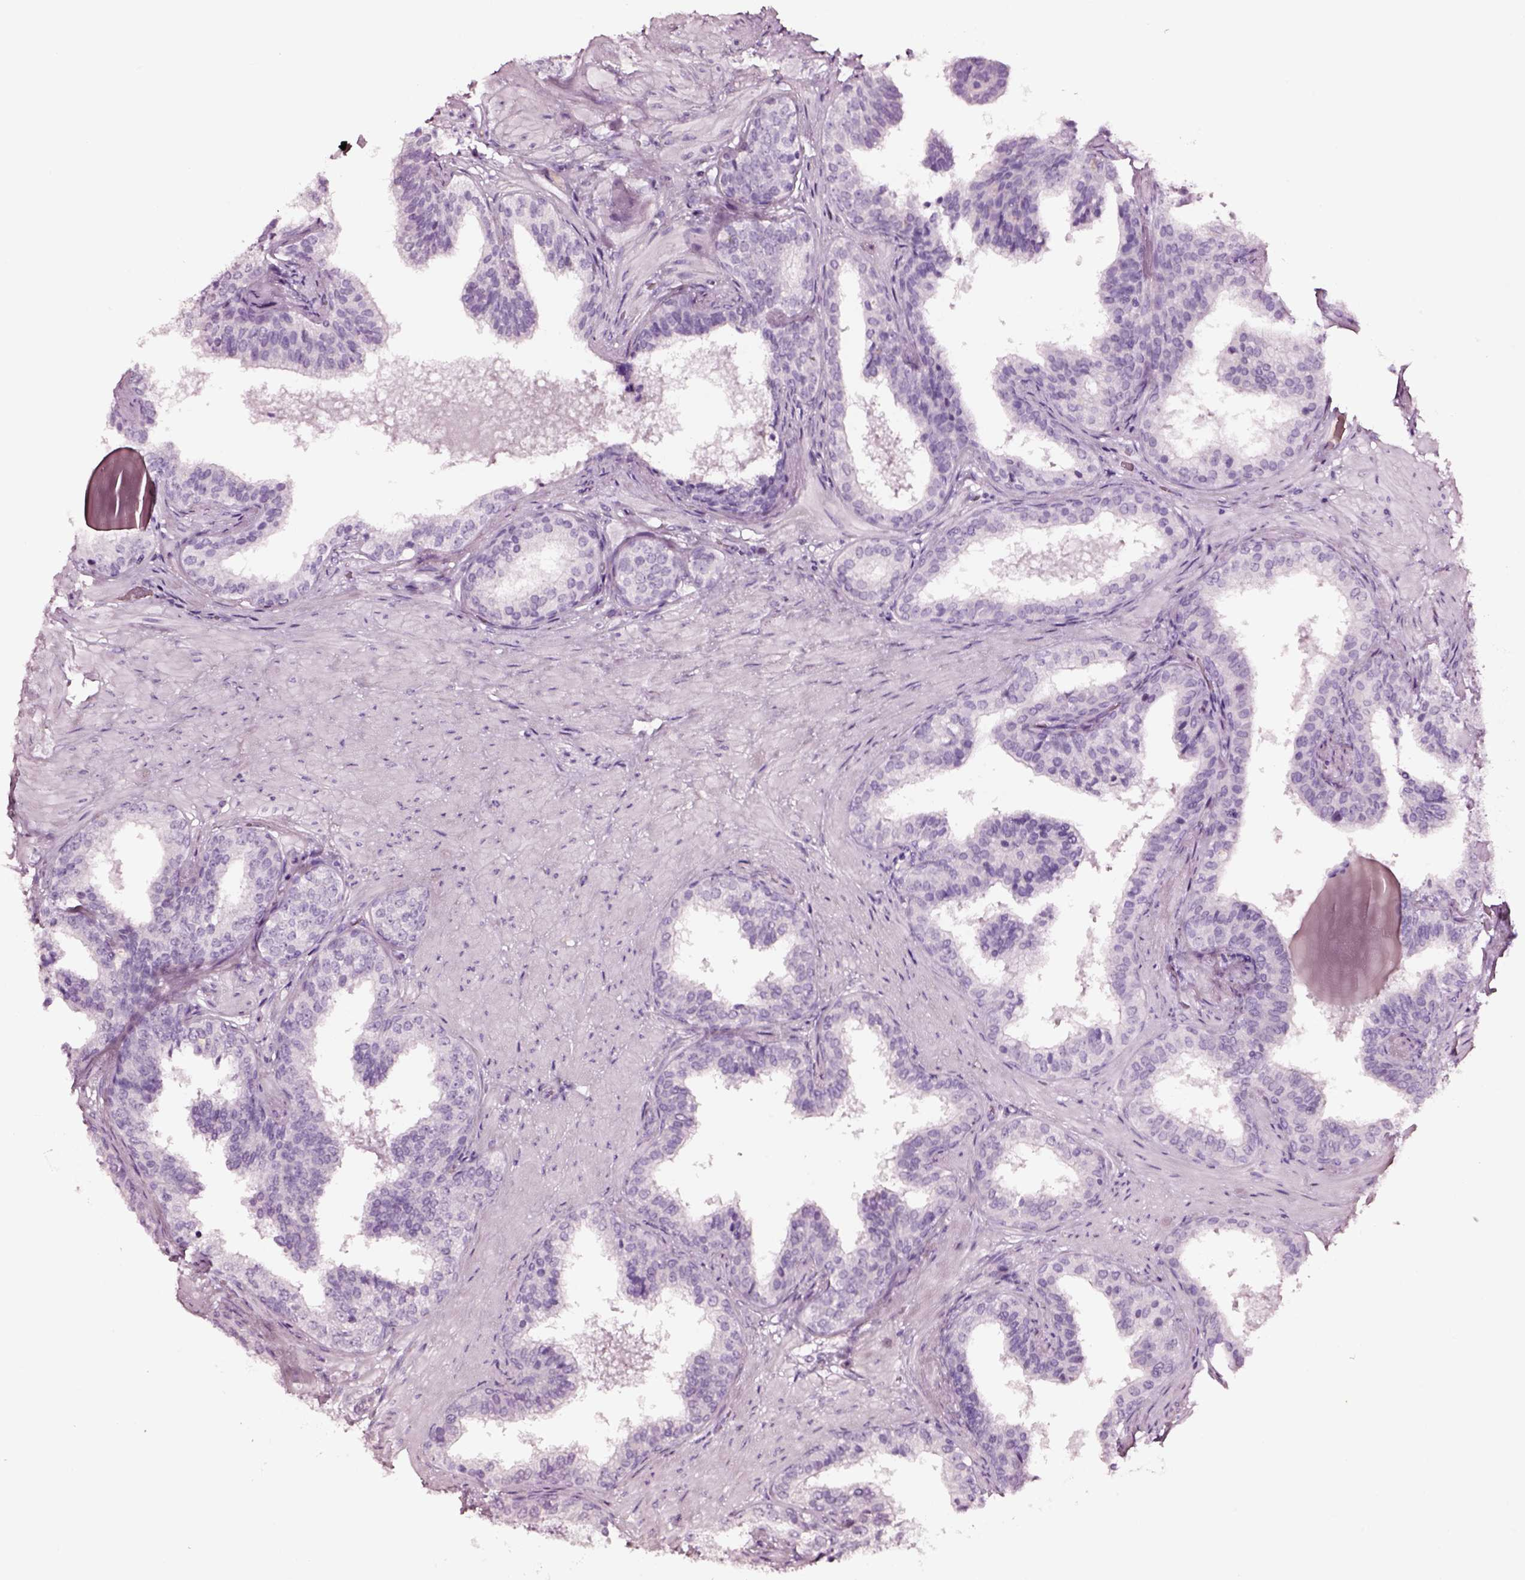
{"staining": {"intensity": "negative", "quantity": "none", "location": "none"}, "tissue": "prostate cancer", "cell_type": "Tumor cells", "image_type": "cancer", "snomed": [{"axis": "morphology", "description": "Adenocarcinoma, Low grade"}, {"axis": "topography", "description": "Prostate"}], "caption": "The immunohistochemistry (IHC) photomicrograph has no significant staining in tumor cells of prostate adenocarcinoma (low-grade) tissue.", "gene": "SMIM17", "patient": {"sex": "male", "age": 60}}